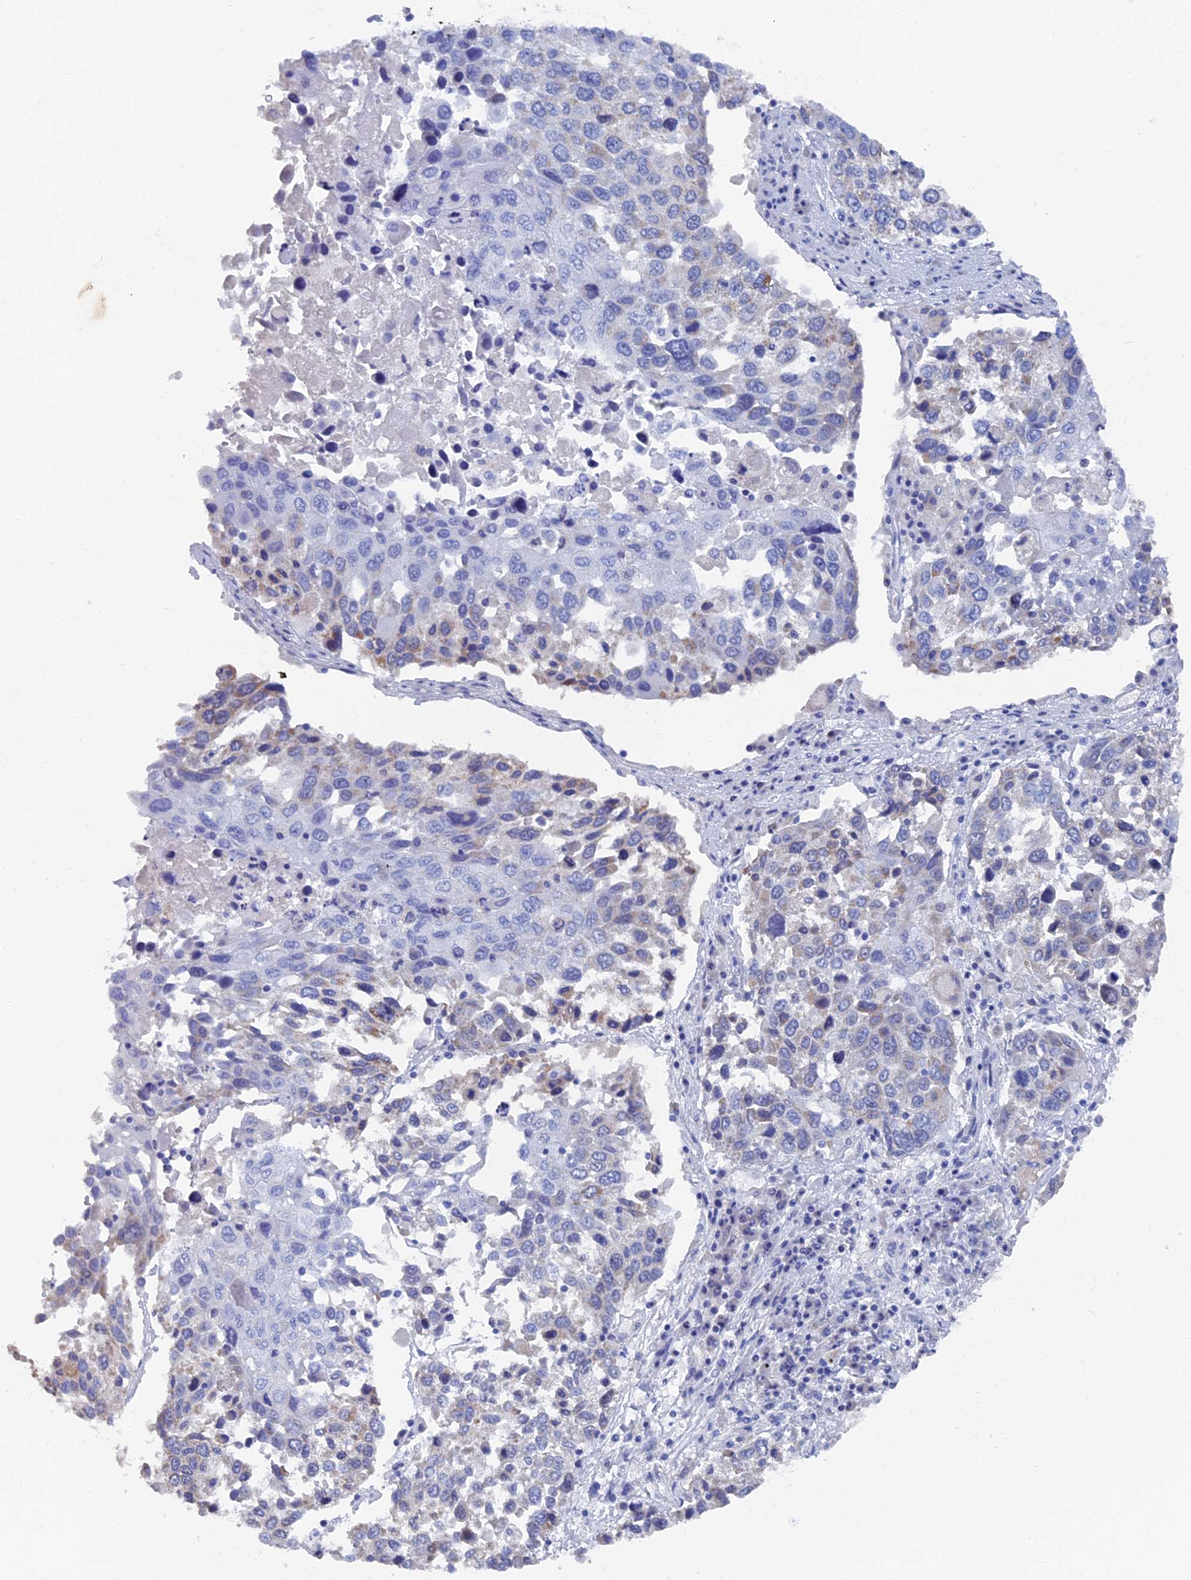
{"staining": {"intensity": "weak", "quantity": "<25%", "location": "cytoplasmic/membranous"}, "tissue": "lung cancer", "cell_type": "Tumor cells", "image_type": "cancer", "snomed": [{"axis": "morphology", "description": "Squamous cell carcinoma, NOS"}, {"axis": "topography", "description": "Lung"}], "caption": "This is an immunohistochemistry photomicrograph of lung cancer (squamous cell carcinoma). There is no staining in tumor cells.", "gene": "OAT", "patient": {"sex": "male", "age": 65}}